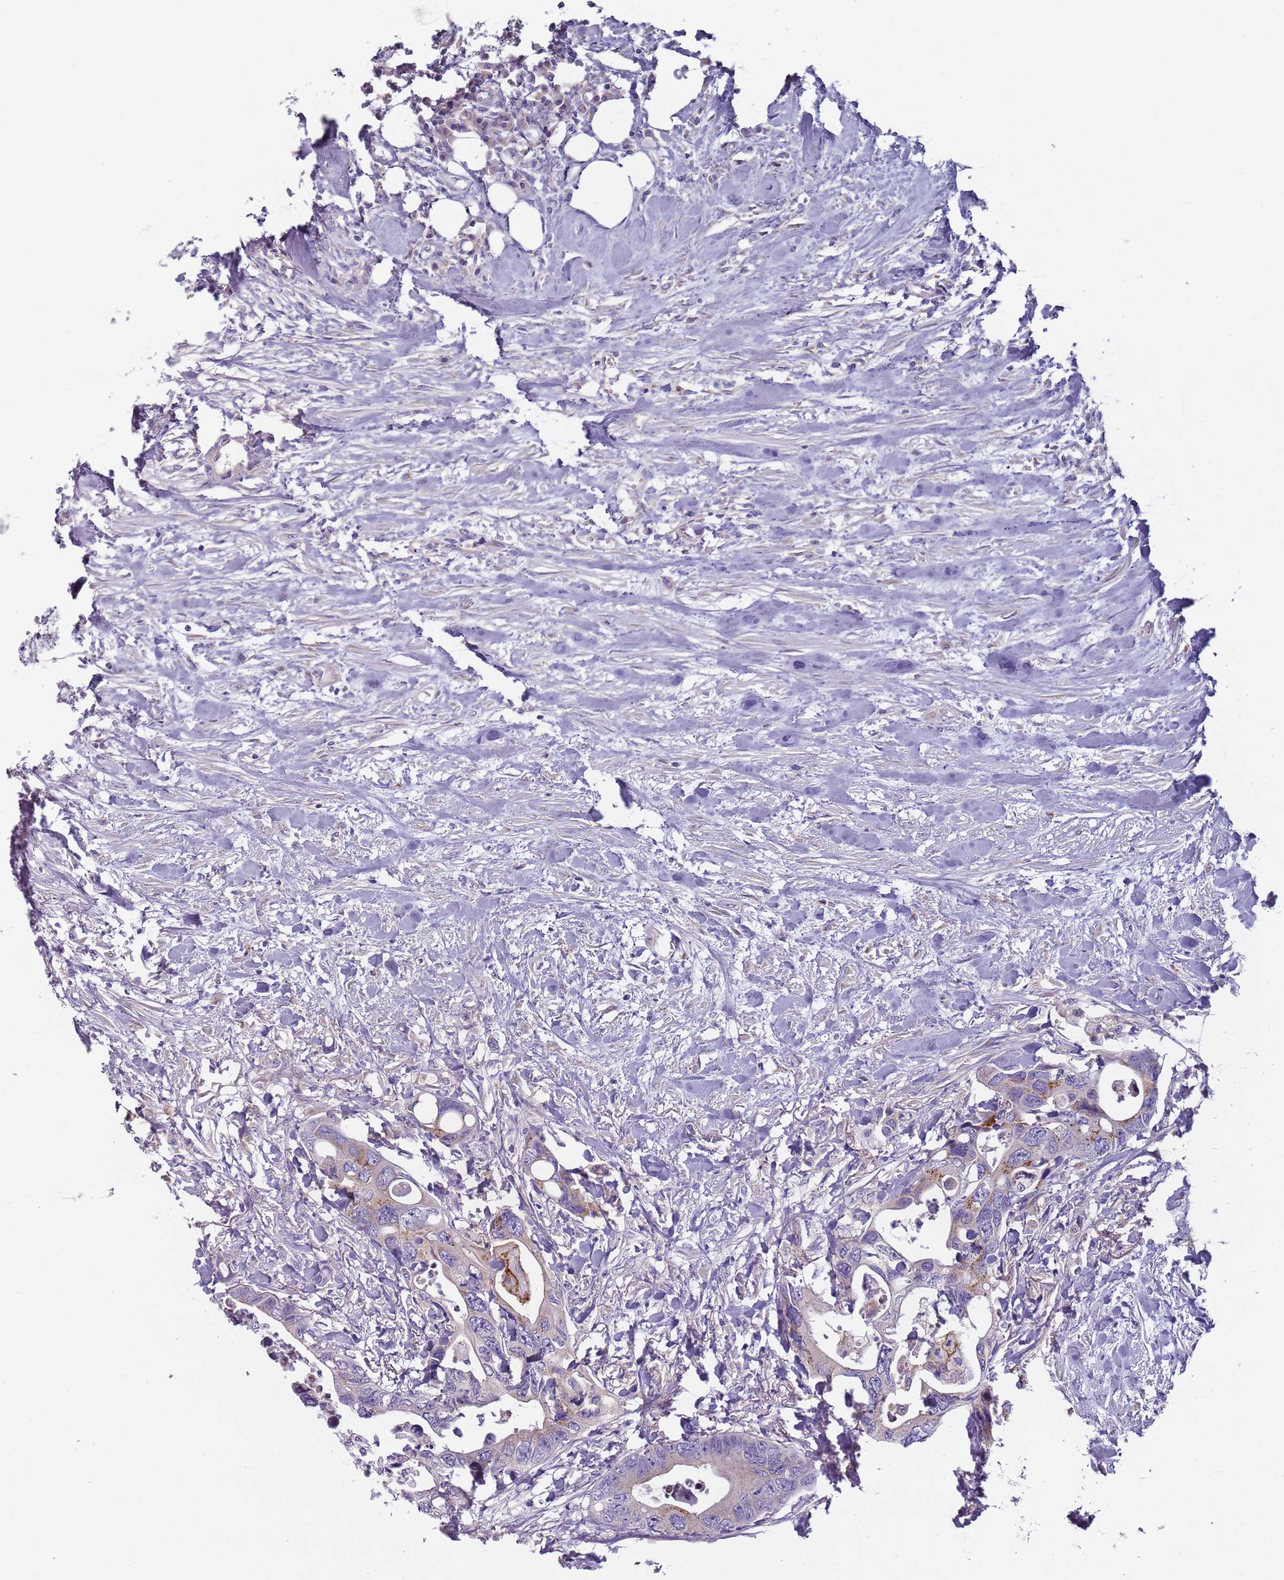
{"staining": {"intensity": "moderate", "quantity": "<25%", "location": "cytoplasmic/membranous"}, "tissue": "colorectal cancer", "cell_type": "Tumor cells", "image_type": "cancer", "snomed": [{"axis": "morphology", "description": "Adenocarcinoma, NOS"}, {"axis": "topography", "description": "Rectum"}], "caption": "The image exhibits staining of adenocarcinoma (colorectal), revealing moderate cytoplasmic/membranous protein positivity (brown color) within tumor cells.", "gene": "AKTIP", "patient": {"sex": "male", "age": 57}}